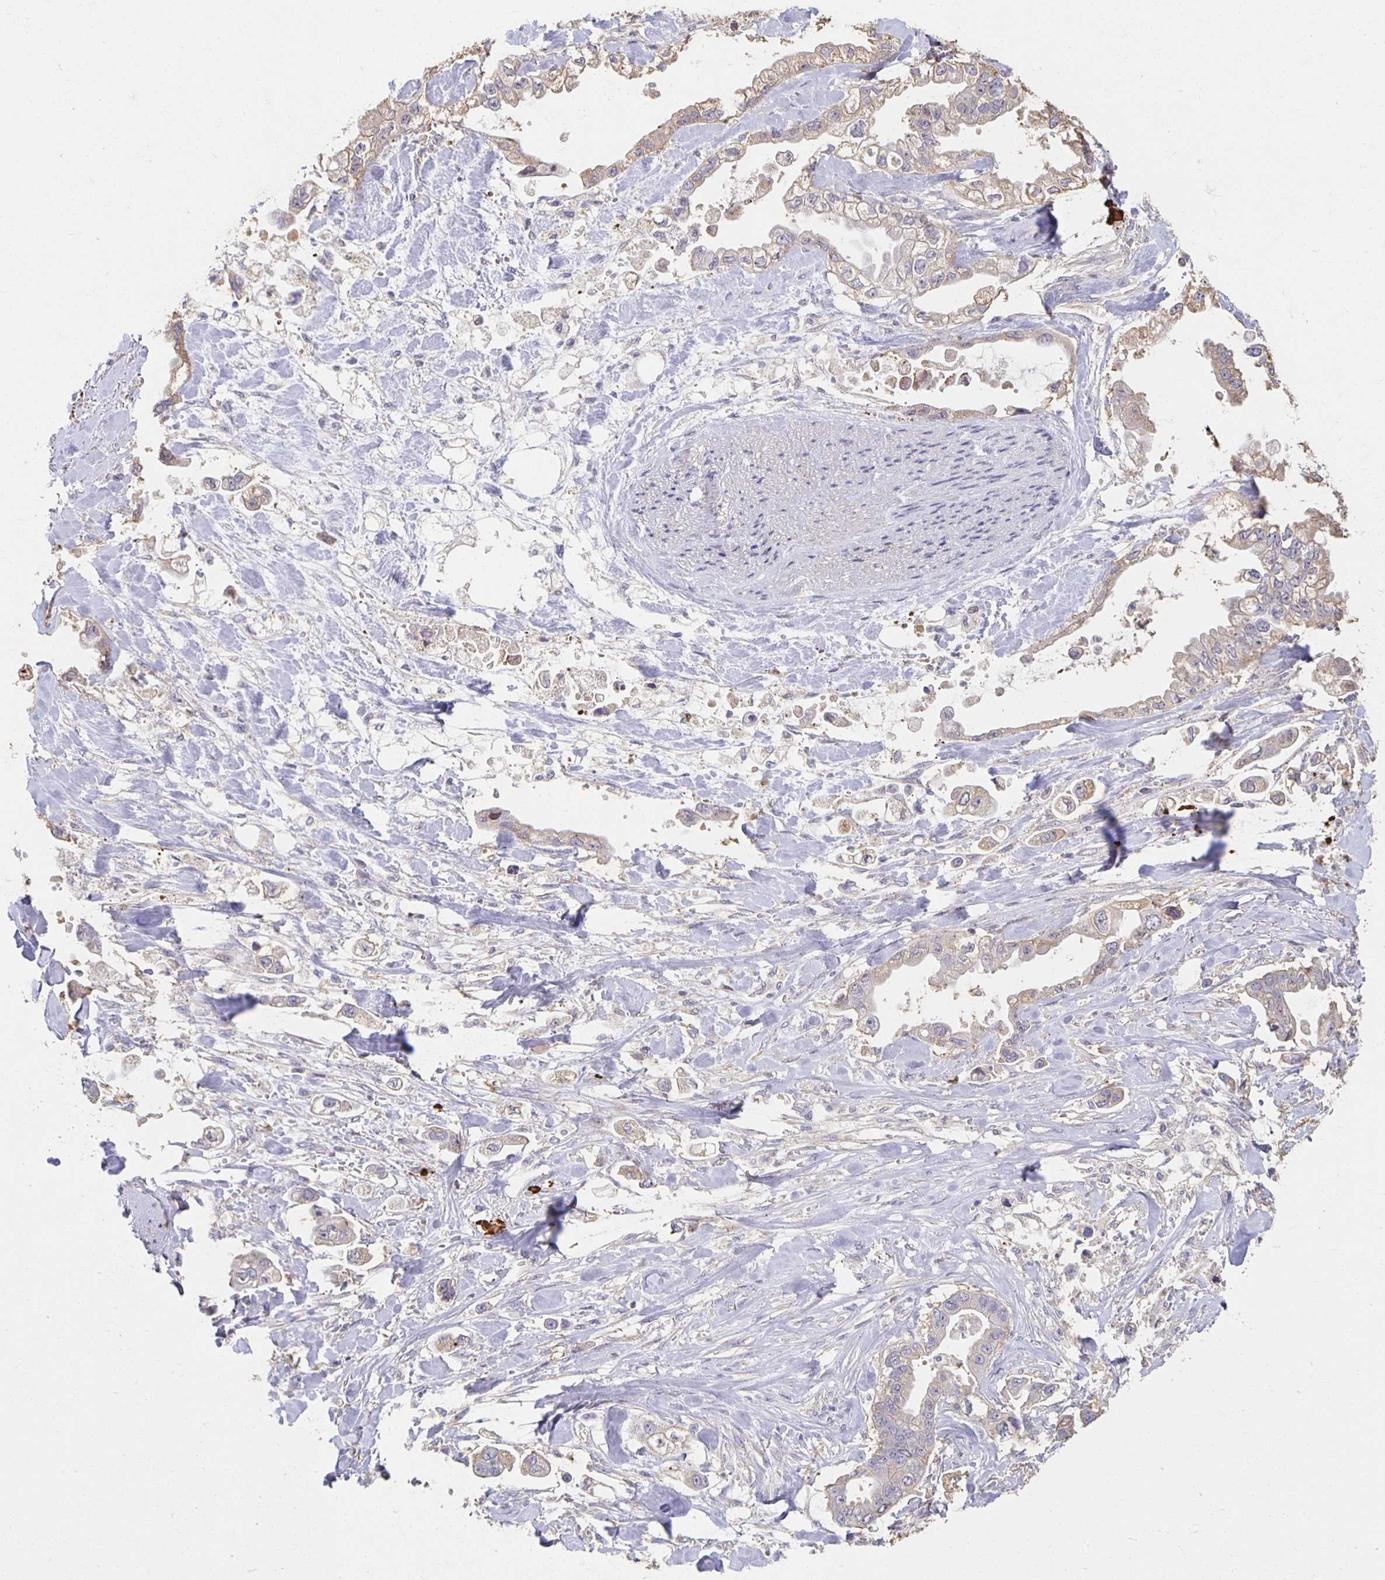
{"staining": {"intensity": "weak", "quantity": ">75%", "location": "cytoplasmic/membranous"}, "tissue": "stomach cancer", "cell_type": "Tumor cells", "image_type": "cancer", "snomed": [{"axis": "morphology", "description": "Adenocarcinoma, NOS"}, {"axis": "topography", "description": "Stomach"}], "caption": "Immunohistochemical staining of human stomach adenocarcinoma displays low levels of weak cytoplasmic/membranous expression in approximately >75% of tumor cells.", "gene": "ZNF692", "patient": {"sex": "male", "age": 62}}